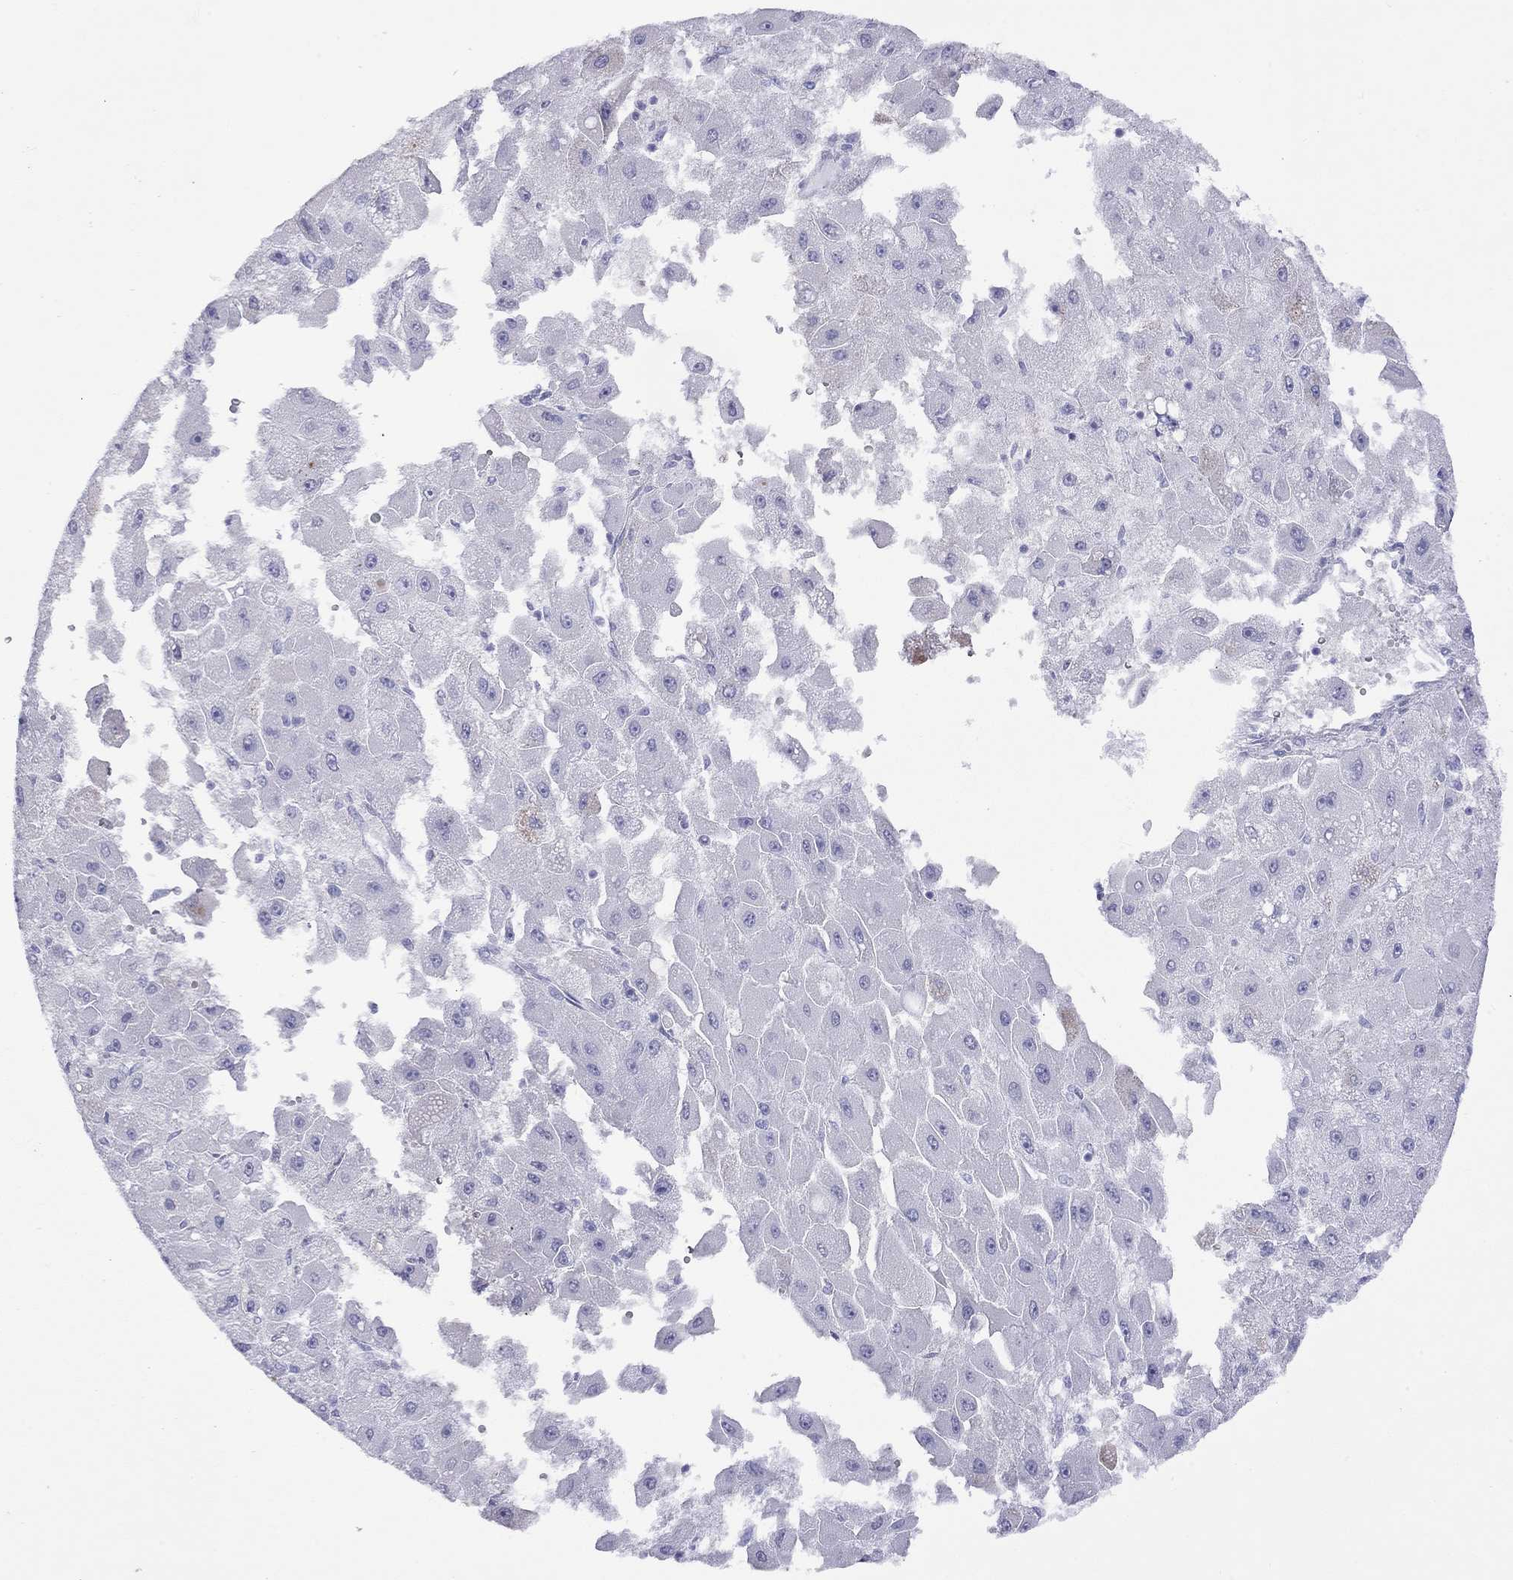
{"staining": {"intensity": "negative", "quantity": "none", "location": "none"}, "tissue": "liver cancer", "cell_type": "Tumor cells", "image_type": "cancer", "snomed": [{"axis": "morphology", "description": "Carcinoma, Hepatocellular, NOS"}, {"axis": "topography", "description": "Liver"}], "caption": "Liver cancer (hepatocellular carcinoma) was stained to show a protein in brown. There is no significant staining in tumor cells. The staining is performed using DAB (3,3'-diaminobenzidine) brown chromogen with nuclei counter-stained in using hematoxylin.", "gene": "SLC30A8", "patient": {"sex": "female", "age": 25}}